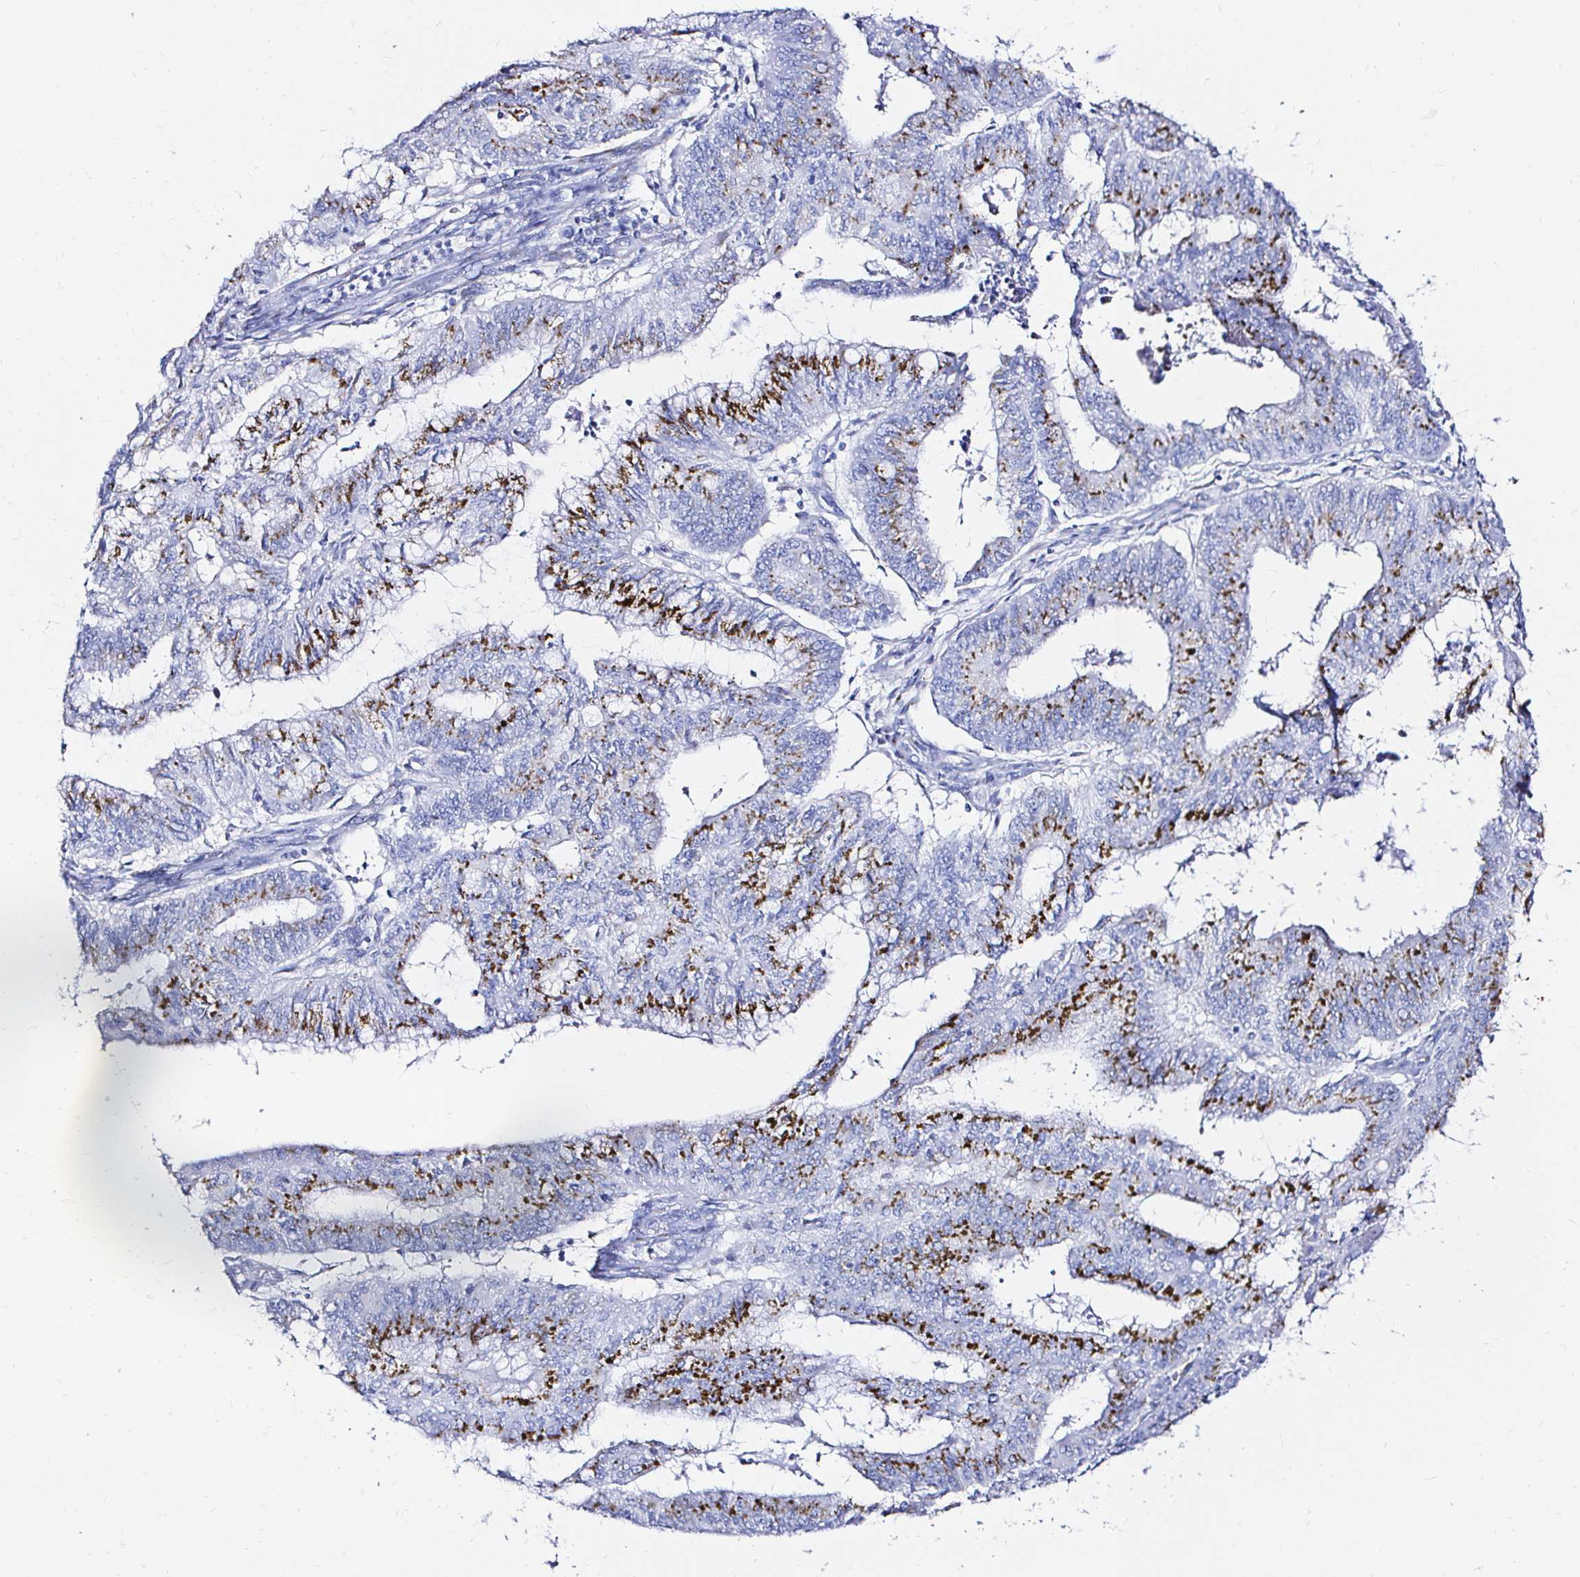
{"staining": {"intensity": "strong", "quantity": "25%-75%", "location": "cytoplasmic/membranous"}, "tissue": "endometrial cancer", "cell_type": "Tumor cells", "image_type": "cancer", "snomed": [{"axis": "morphology", "description": "Adenocarcinoma, NOS"}, {"axis": "topography", "description": "Endometrium"}], "caption": "A high-resolution image shows immunohistochemistry (IHC) staining of endometrial cancer (adenocarcinoma), which displays strong cytoplasmic/membranous positivity in approximately 25%-75% of tumor cells. (Stains: DAB (3,3'-diaminobenzidine) in brown, nuclei in blue, Microscopy: brightfield microscopy at high magnification).", "gene": "ZNF432", "patient": {"sex": "female", "age": 61}}